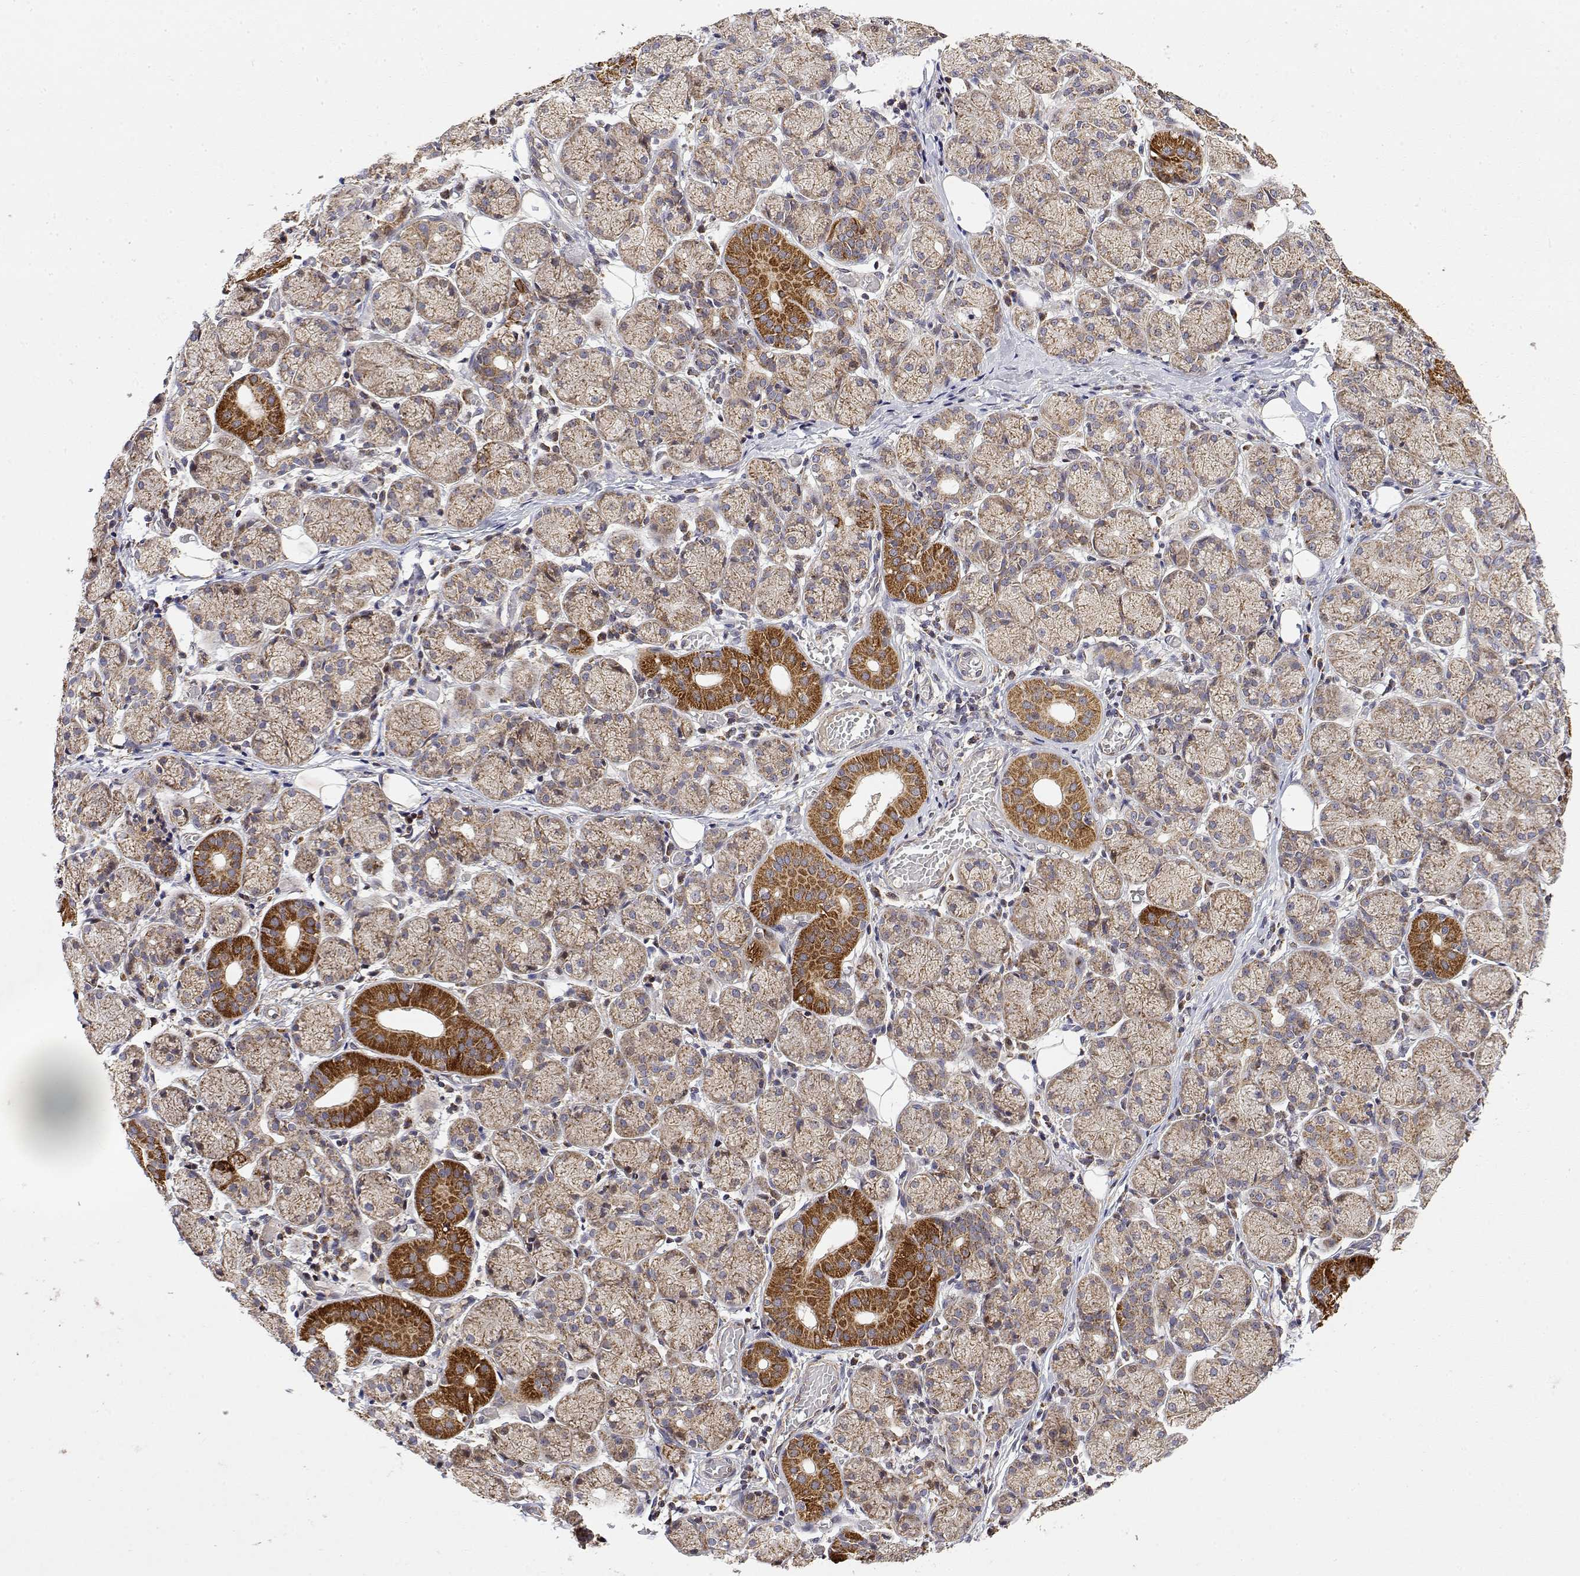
{"staining": {"intensity": "strong", "quantity": "25%-75%", "location": "cytoplasmic/membranous"}, "tissue": "salivary gland", "cell_type": "Glandular cells", "image_type": "normal", "snomed": [{"axis": "morphology", "description": "Normal tissue, NOS"}, {"axis": "topography", "description": "Salivary gland"}, {"axis": "topography", "description": "Peripheral nerve tissue"}], "caption": "The image demonstrates immunohistochemical staining of benign salivary gland. There is strong cytoplasmic/membranous expression is seen in about 25%-75% of glandular cells.", "gene": "GADD45GIP1", "patient": {"sex": "female", "age": 24}}